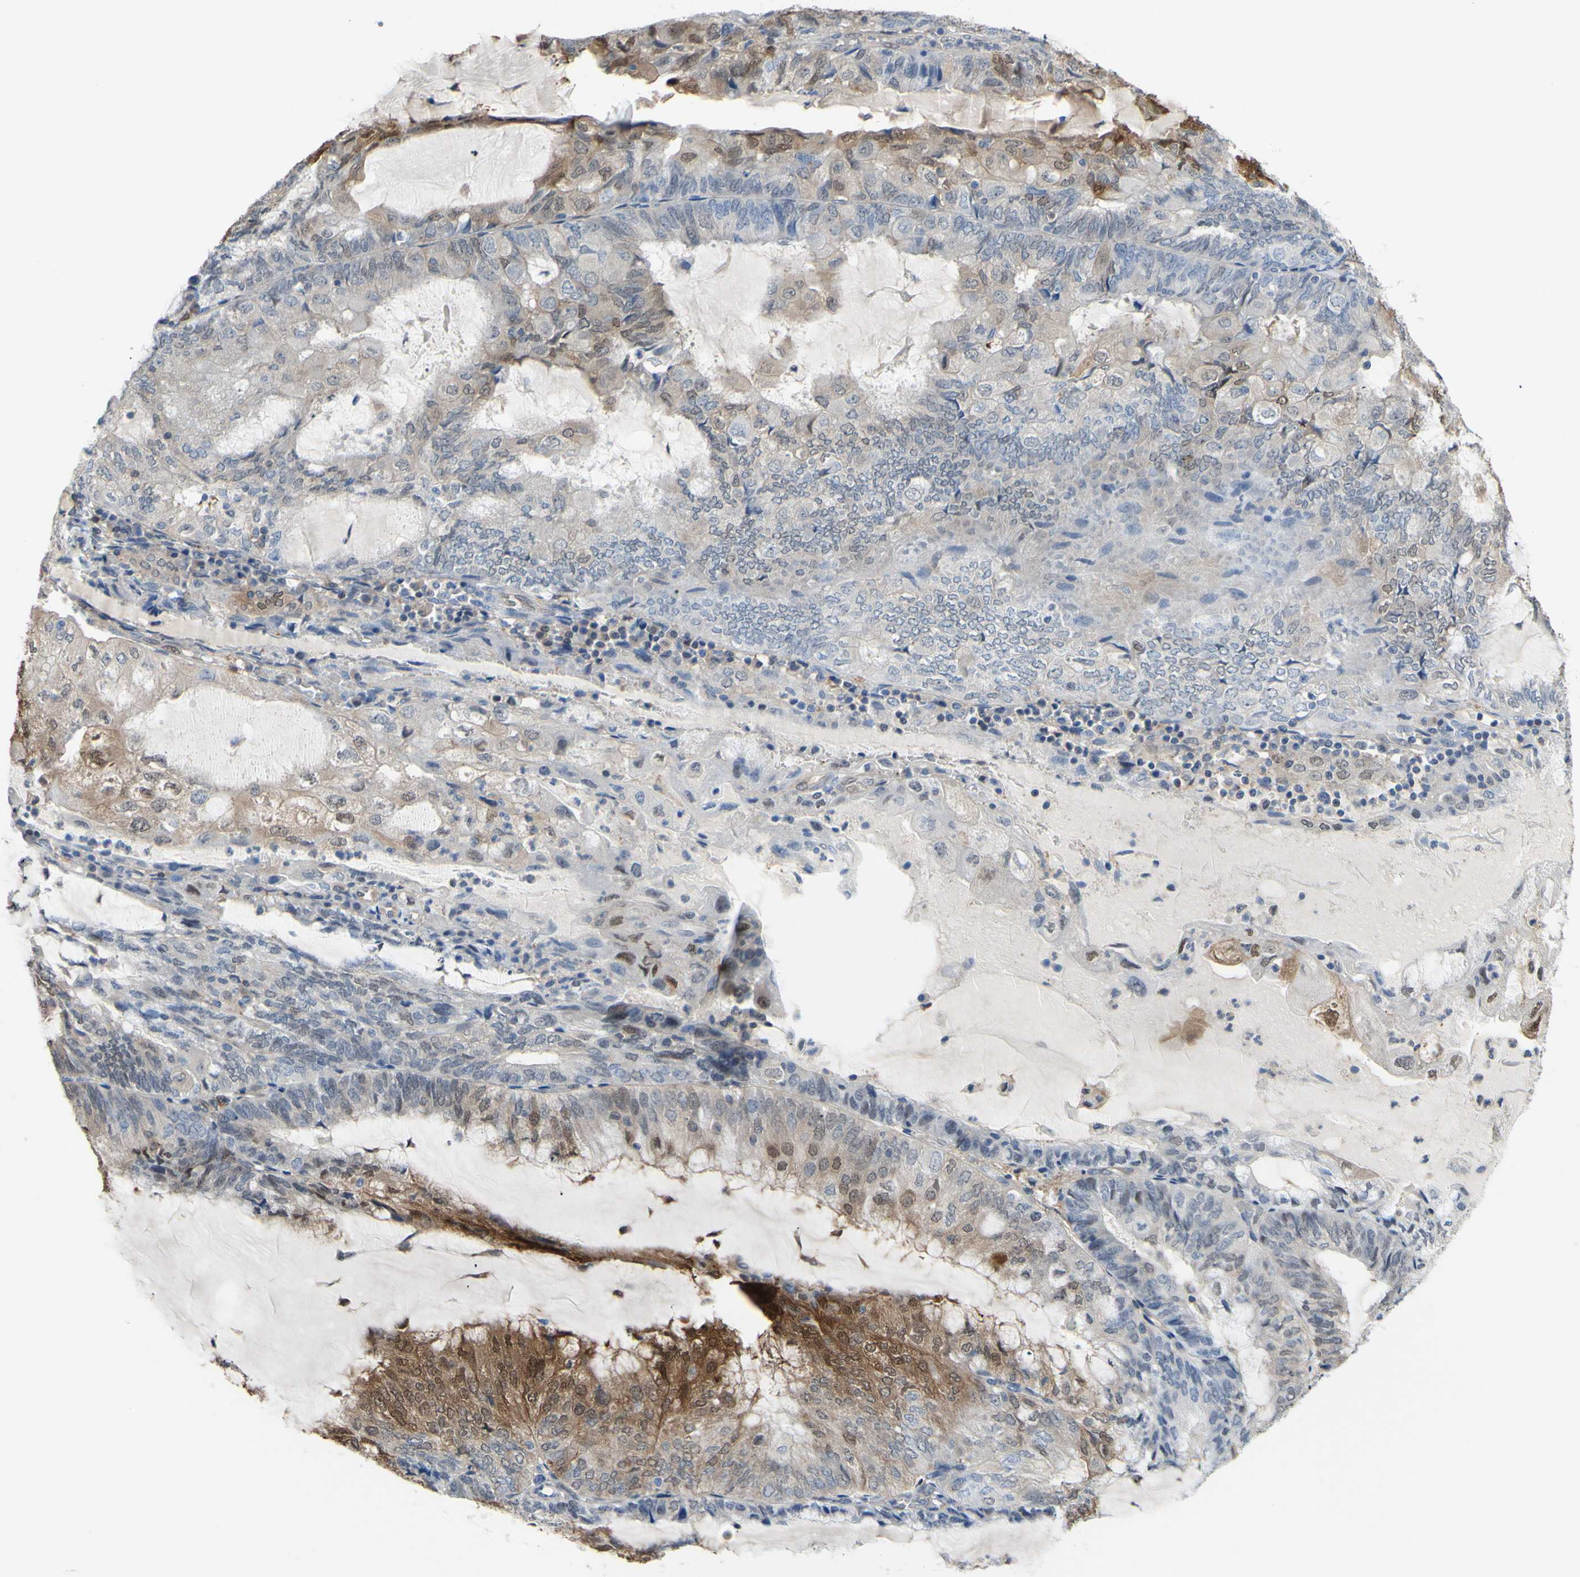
{"staining": {"intensity": "strong", "quantity": "<25%", "location": "cytoplasmic/membranous"}, "tissue": "endometrial cancer", "cell_type": "Tumor cells", "image_type": "cancer", "snomed": [{"axis": "morphology", "description": "Adenocarcinoma, NOS"}, {"axis": "topography", "description": "Endometrium"}], "caption": "Human endometrial cancer stained with a brown dye displays strong cytoplasmic/membranous positive expression in about <25% of tumor cells.", "gene": "UPK3B", "patient": {"sex": "female", "age": 81}}